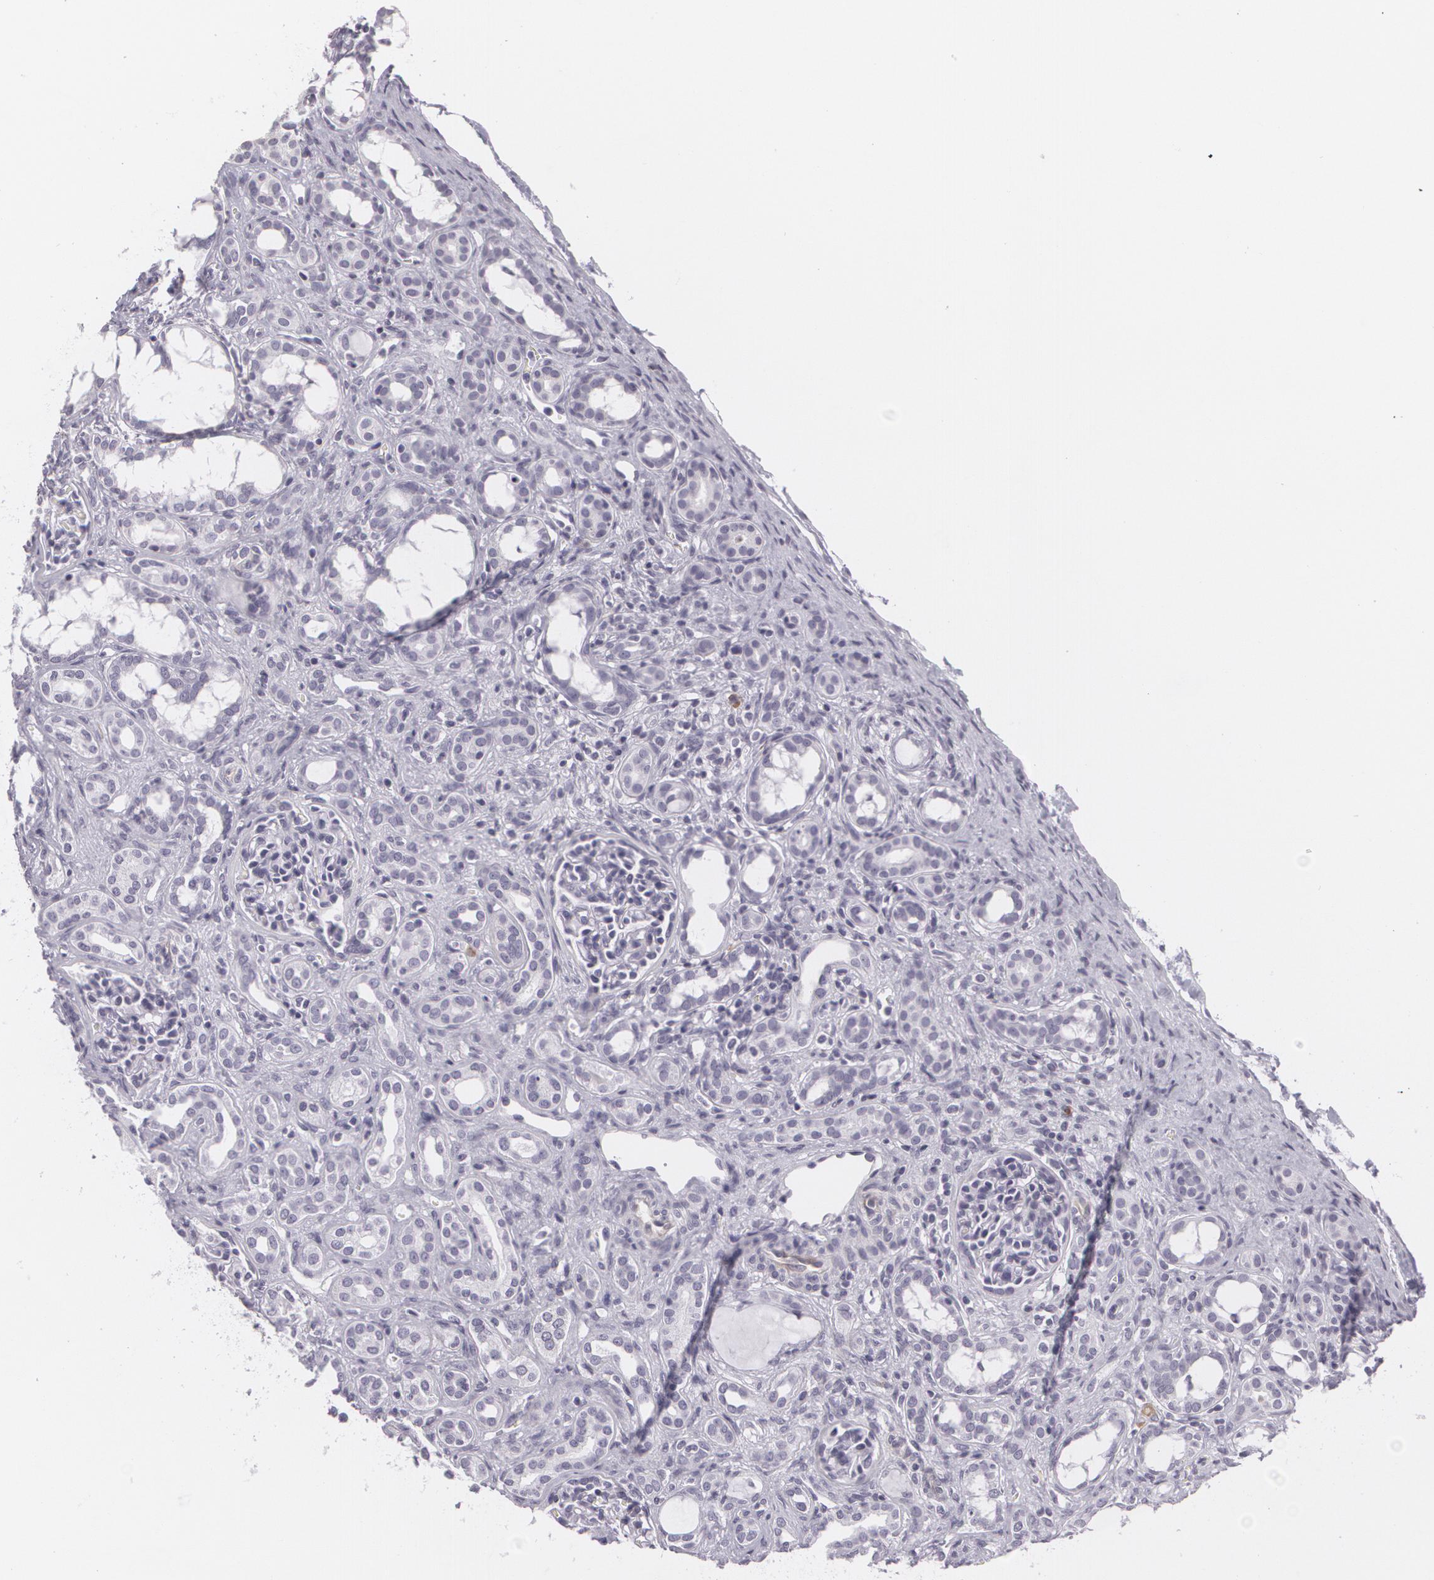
{"staining": {"intensity": "negative", "quantity": "none", "location": "none"}, "tissue": "kidney", "cell_type": "Cells in glomeruli", "image_type": "normal", "snomed": [{"axis": "morphology", "description": "Normal tissue, NOS"}, {"axis": "topography", "description": "Kidney"}], "caption": "Immunohistochemistry micrograph of benign kidney stained for a protein (brown), which demonstrates no staining in cells in glomeruli. (DAB IHC with hematoxylin counter stain).", "gene": "MAP2", "patient": {"sex": "male", "age": 7}}